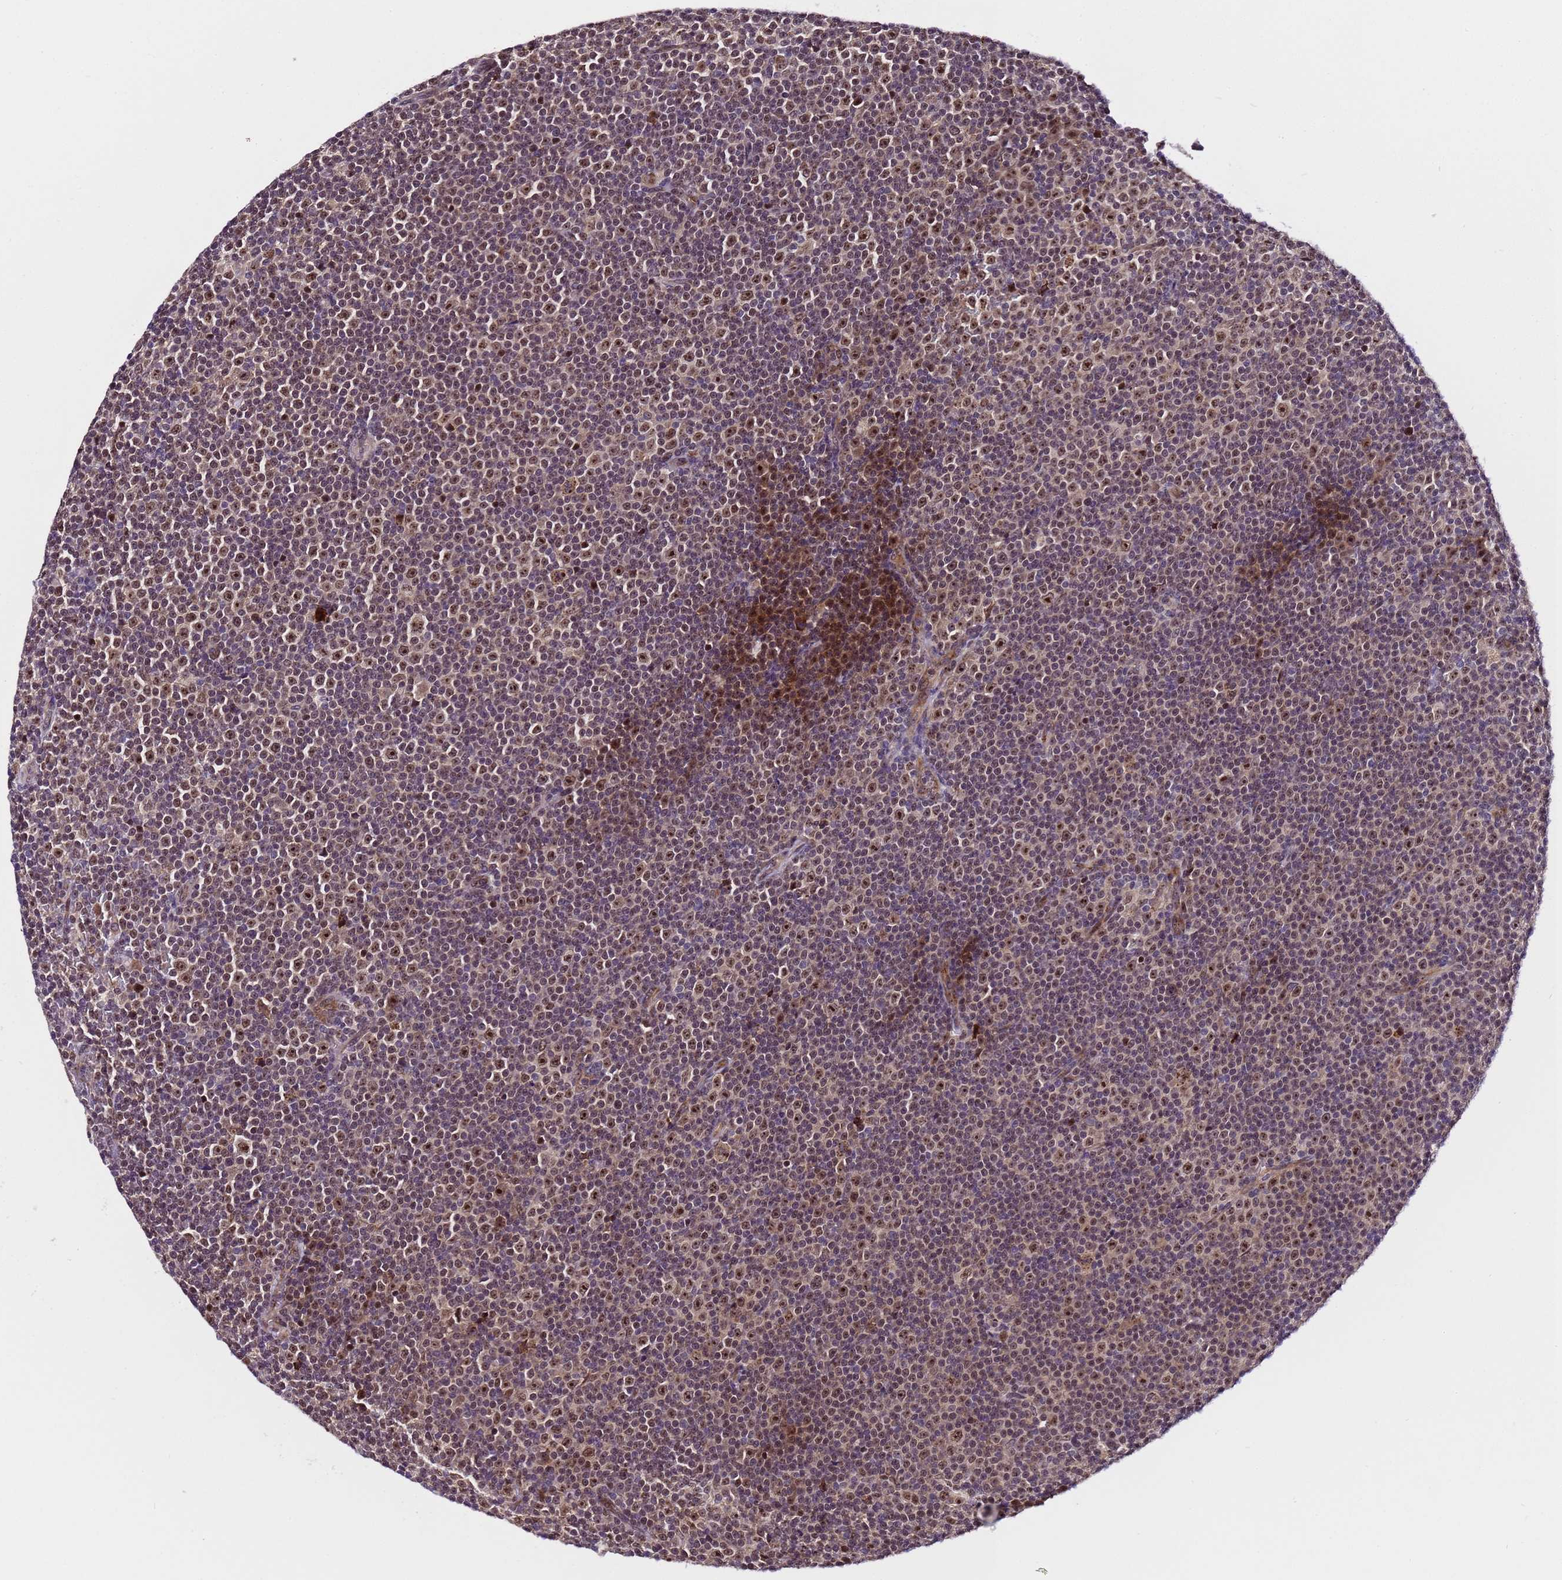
{"staining": {"intensity": "strong", "quantity": "<25%", "location": "nuclear"}, "tissue": "lymphoma", "cell_type": "Tumor cells", "image_type": "cancer", "snomed": [{"axis": "morphology", "description": "Malignant lymphoma, non-Hodgkin's type, Low grade"}, {"axis": "topography", "description": "Lymph node"}], "caption": "This photomicrograph demonstrates immunohistochemistry (IHC) staining of lymphoma, with medium strong nuclear expression in about <25% of tumor cells.", "gene": "SLX4IP", "patient": {"sex": "female", "age": 67}}